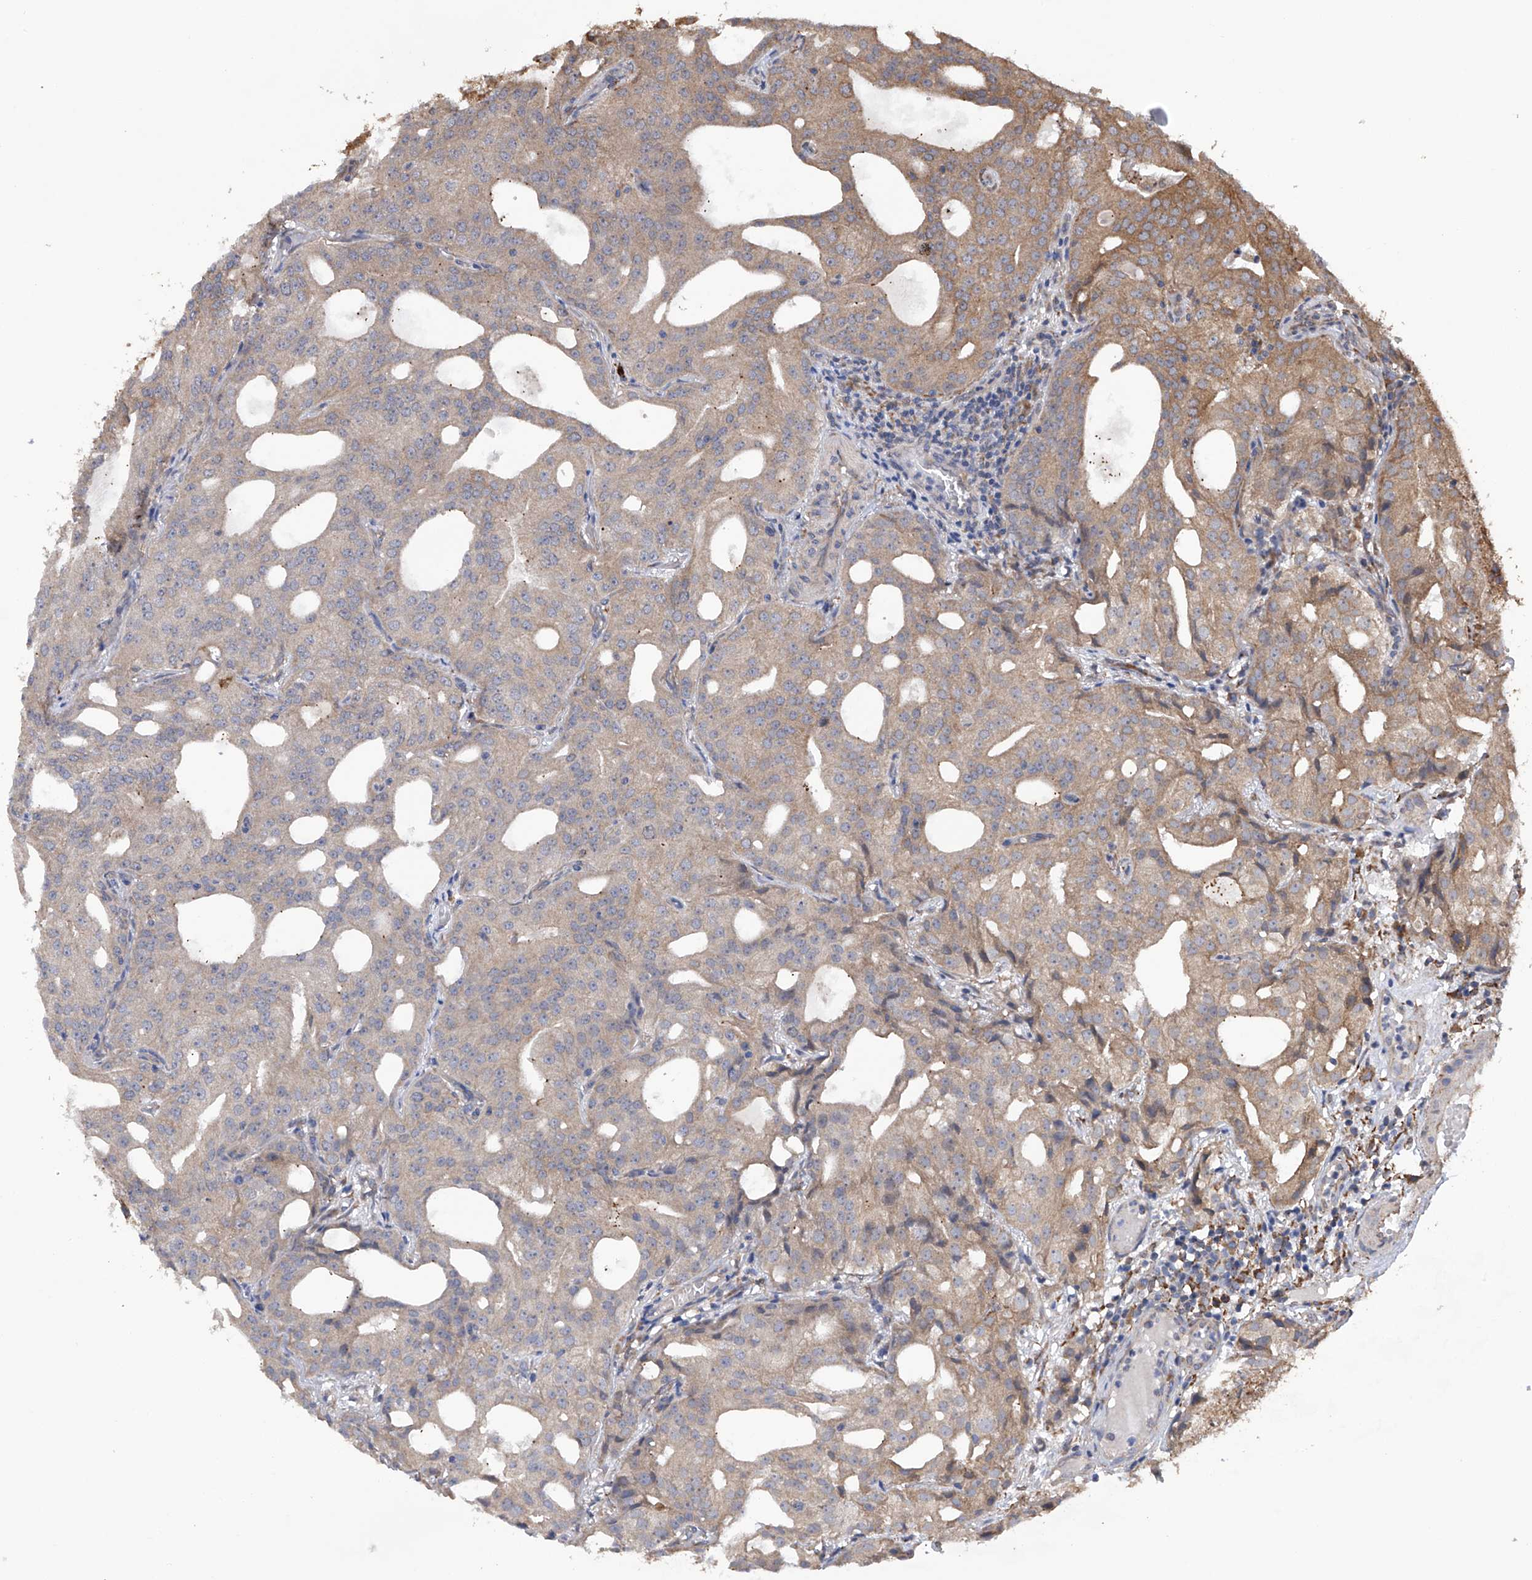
{"staining": {"intensity": "moderate", "quantity": "25%-75%", "location": "cytoplasmic/membranous"}, "tissue": "prostate cancer", "cell_type": "Tumor cells", "image_type": "cancer", "snomed": [{"axis": "morphology", "description": "Adenocarcinoma, Medium grade"}, {"axis": "topography", "description": "Prostate"}], "caption": "Immunohistochemistry micrograph of prostate cancer (adenocarcinoma (medium-grade)) stained for a protein (brown), which displays medium levels of moderate cytoplasmic/membranous positivity in about 25%-75% of tumor cells.", "gene": "DNAH8", "patient": {"sex": "male", "age": 88}}